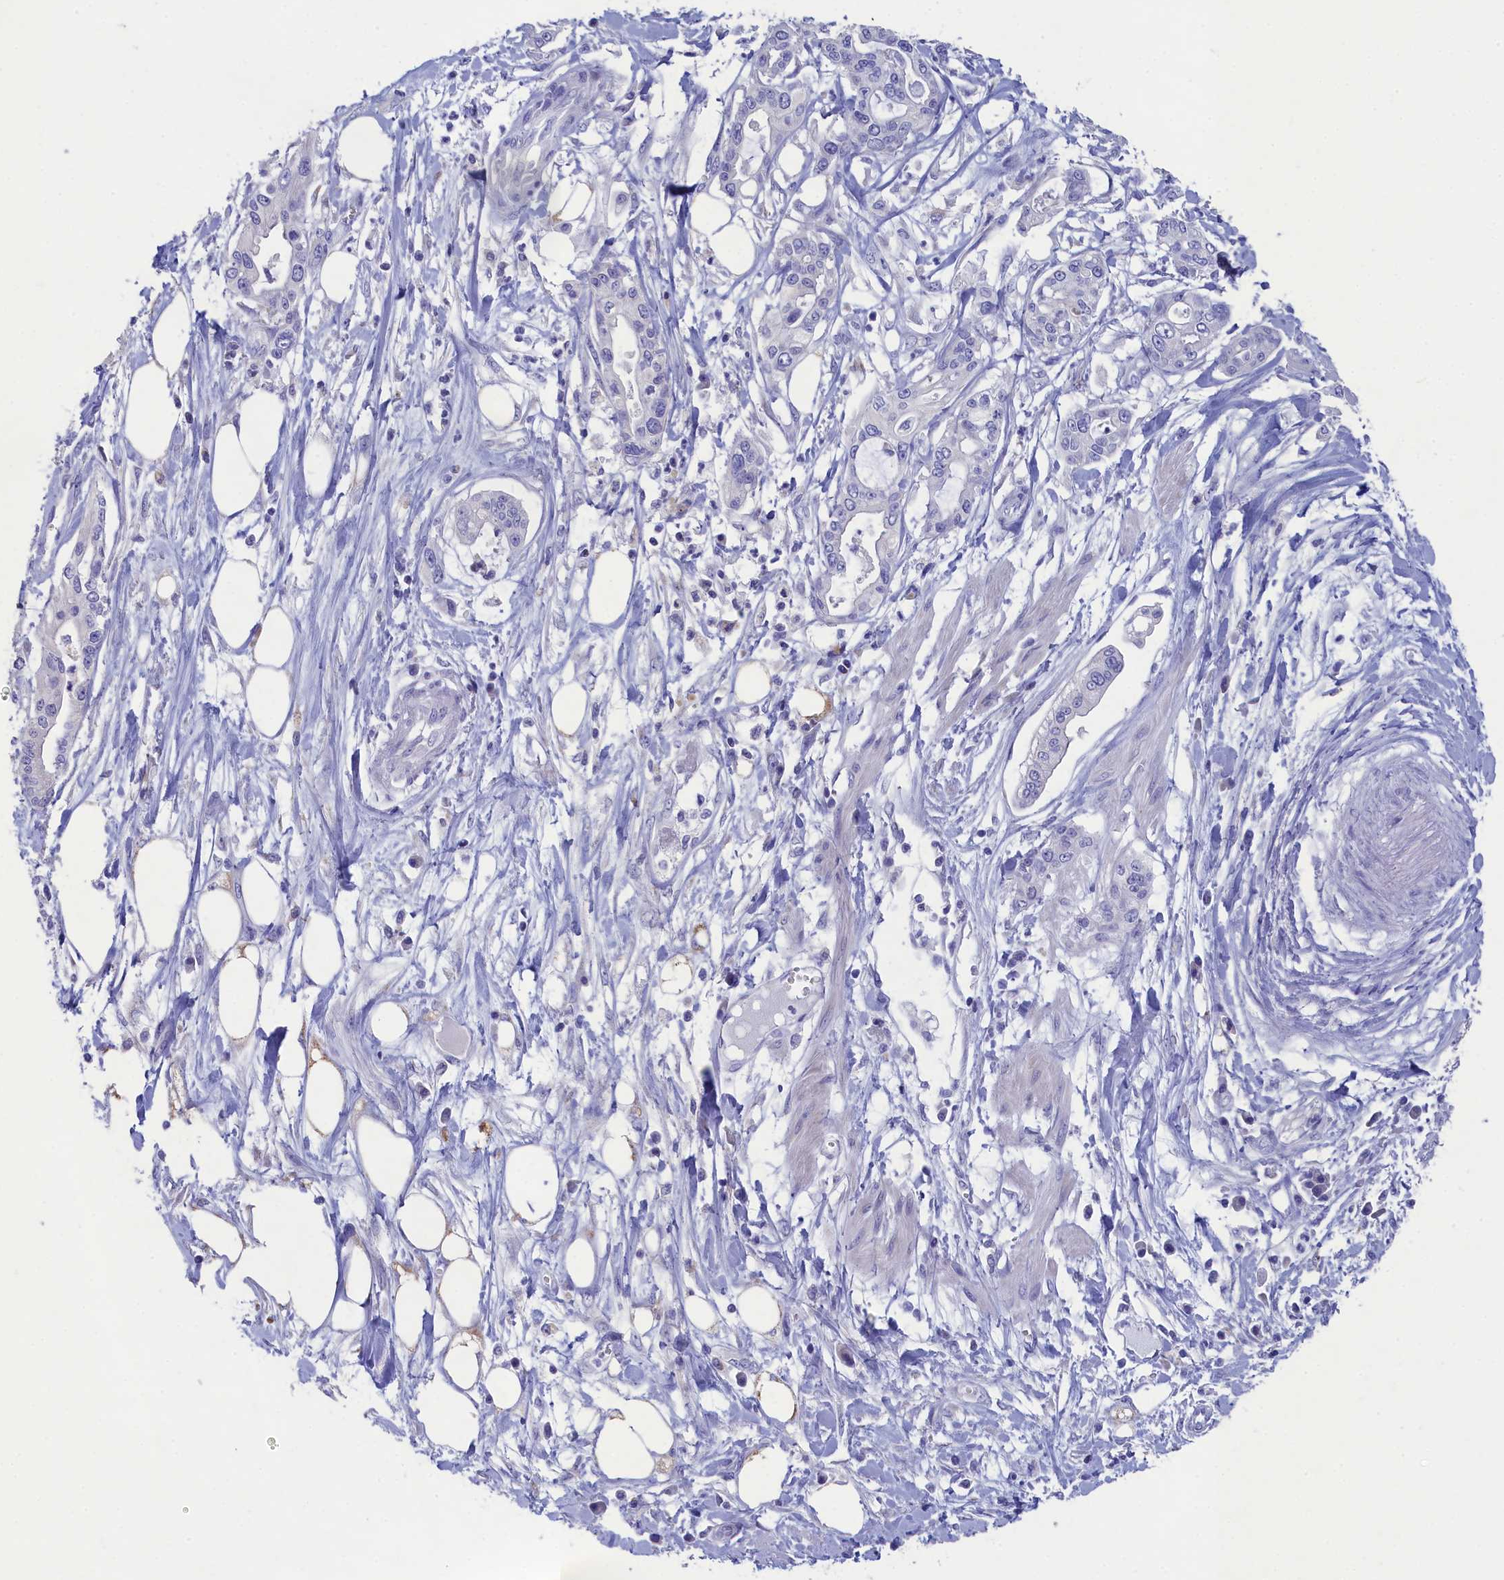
{"staining": {"intensity": "negative", "quantity": "none", "location": "none"}, "tissue": "pancreatic cancer", "cell_type": "Tumor cells", "image_type": "cancer", "snomed": [{"axis": "morphology", "description": "Adenocarcinoma, NOS"}, {"axis": "topography", "description": "Pancreas"}], "caption": "An IHC photomicrograph of pancreatic adenocarcinoma is shown. There is no staining in tumor cells of pancreatic adenocarcinoma.", "gene": "PRDM12", "patient": {"sex": "male", "age": 68}}